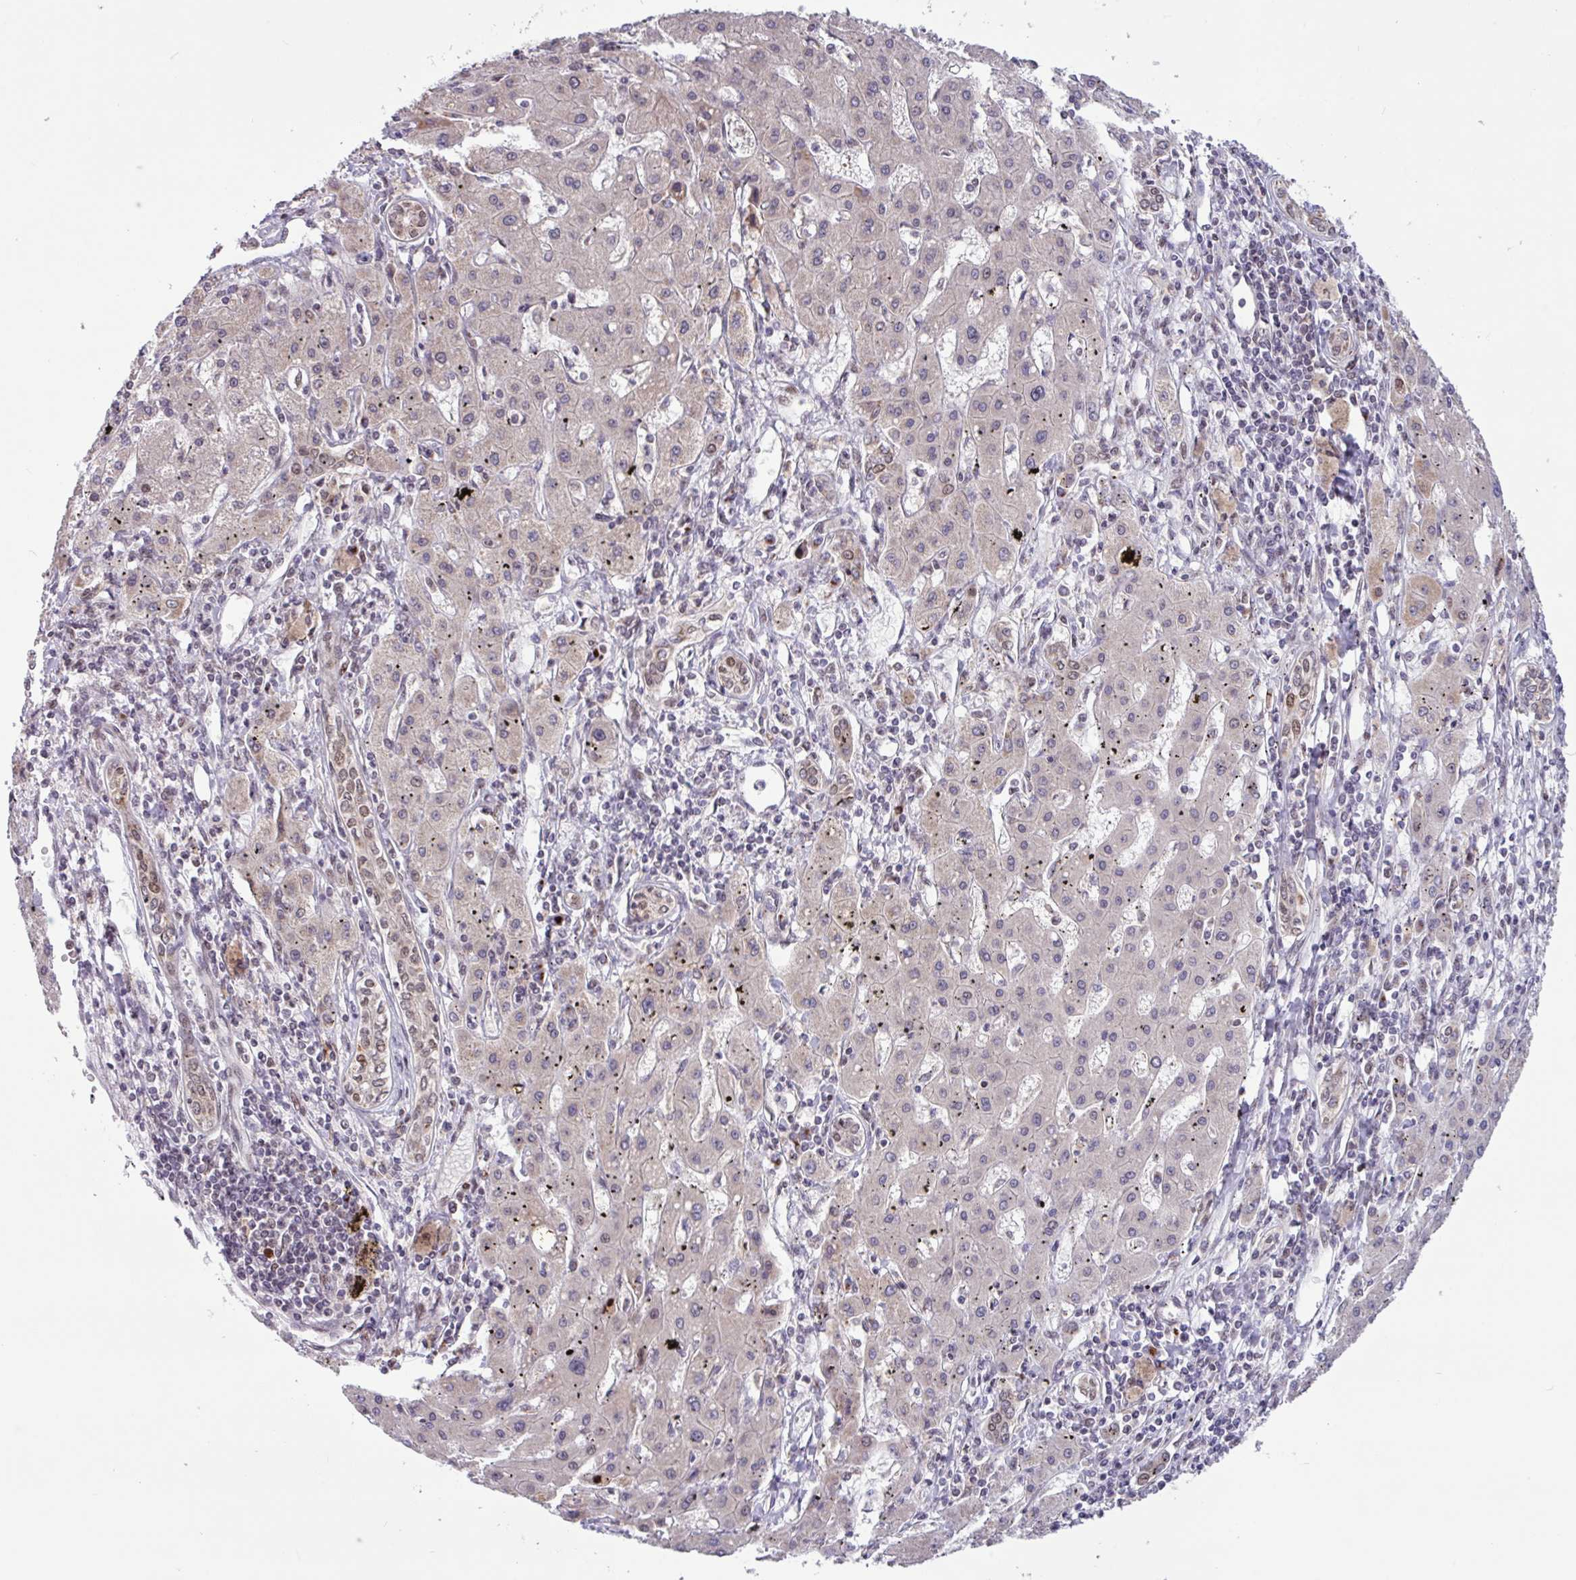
{"staining": {"intensity": "moderate", "quantity": "<25%", "location": "nuclear"}, "tissue": "liver cancer", "cell_type": "Tumor cells", "image_type": "cancer", "snomed": [{"axis": "morphology", "description": "Carcinoma, Hepatocellular, NOS"}, {"axis": "topography", "description": "Liver"}], "caption": "Protein staining of liver hepatocellular carcinoma tissue reveals moderate nuclear expression in approximately <25% of tumor cells.", "gene": "BRD3", "patient": {"sex": "male", "age": 72}}